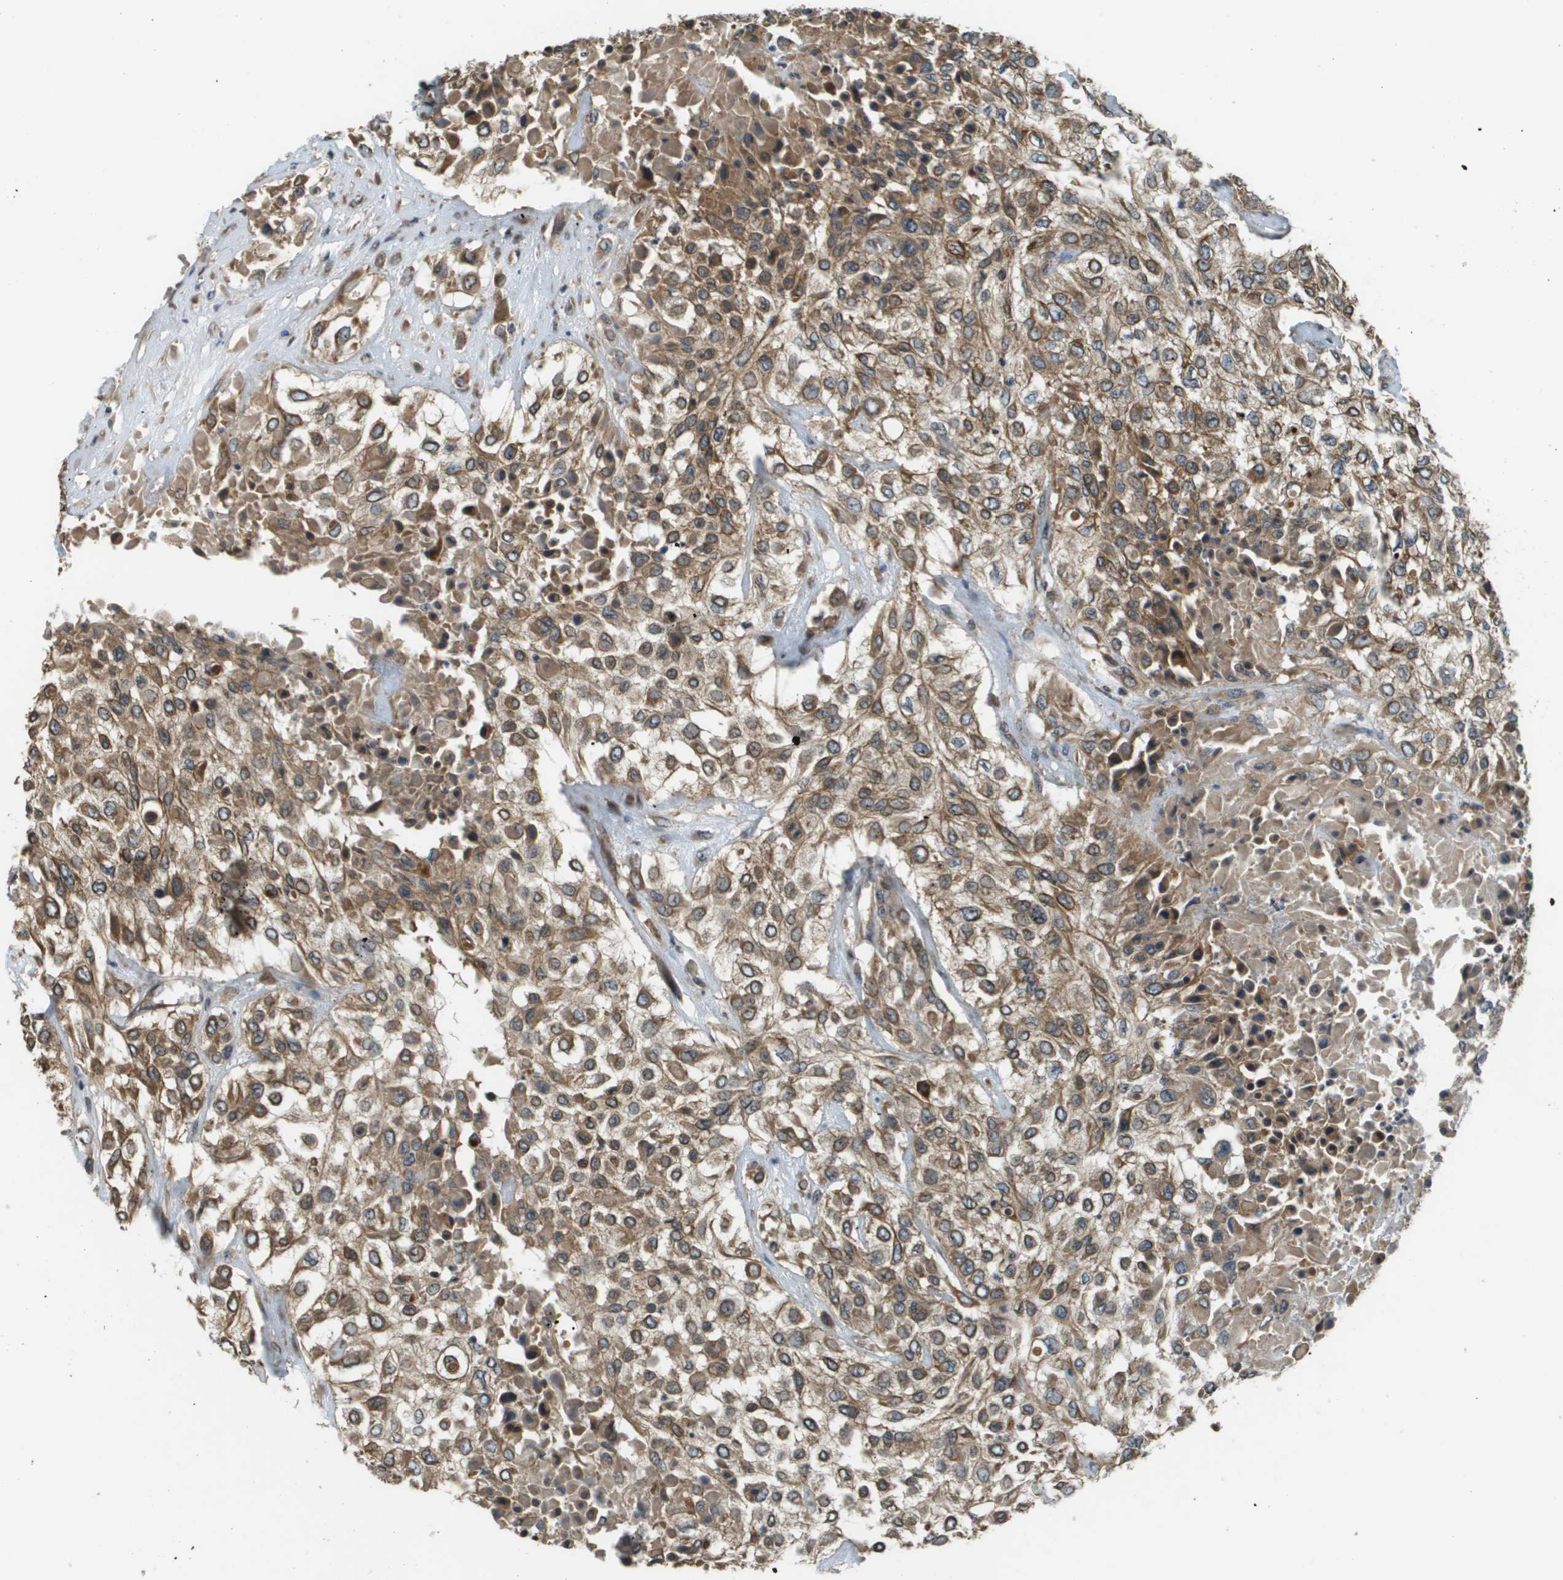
{"staining": {"intensity": "moderate", "quantity": ">75%", "location": "cytoplasmic/membranous"}, "tissue": "urothelial cancer", "cell_type": "Tumor cells", "image_type": "cancer", "snomed": [{"axis": "morphology", "description": "Urothelial carcinoma, High grade"}, {"axis": "topography", "description": "Urinary bladder"}], "caption": "Human urothelial cancer stained with a brown dye reveals moderate cytoplasmic/membranous positive positivity in approximately >75% of tumor cells.", "gene": "CDKN2C", "patient": {"sex": "male", "age": 57}}